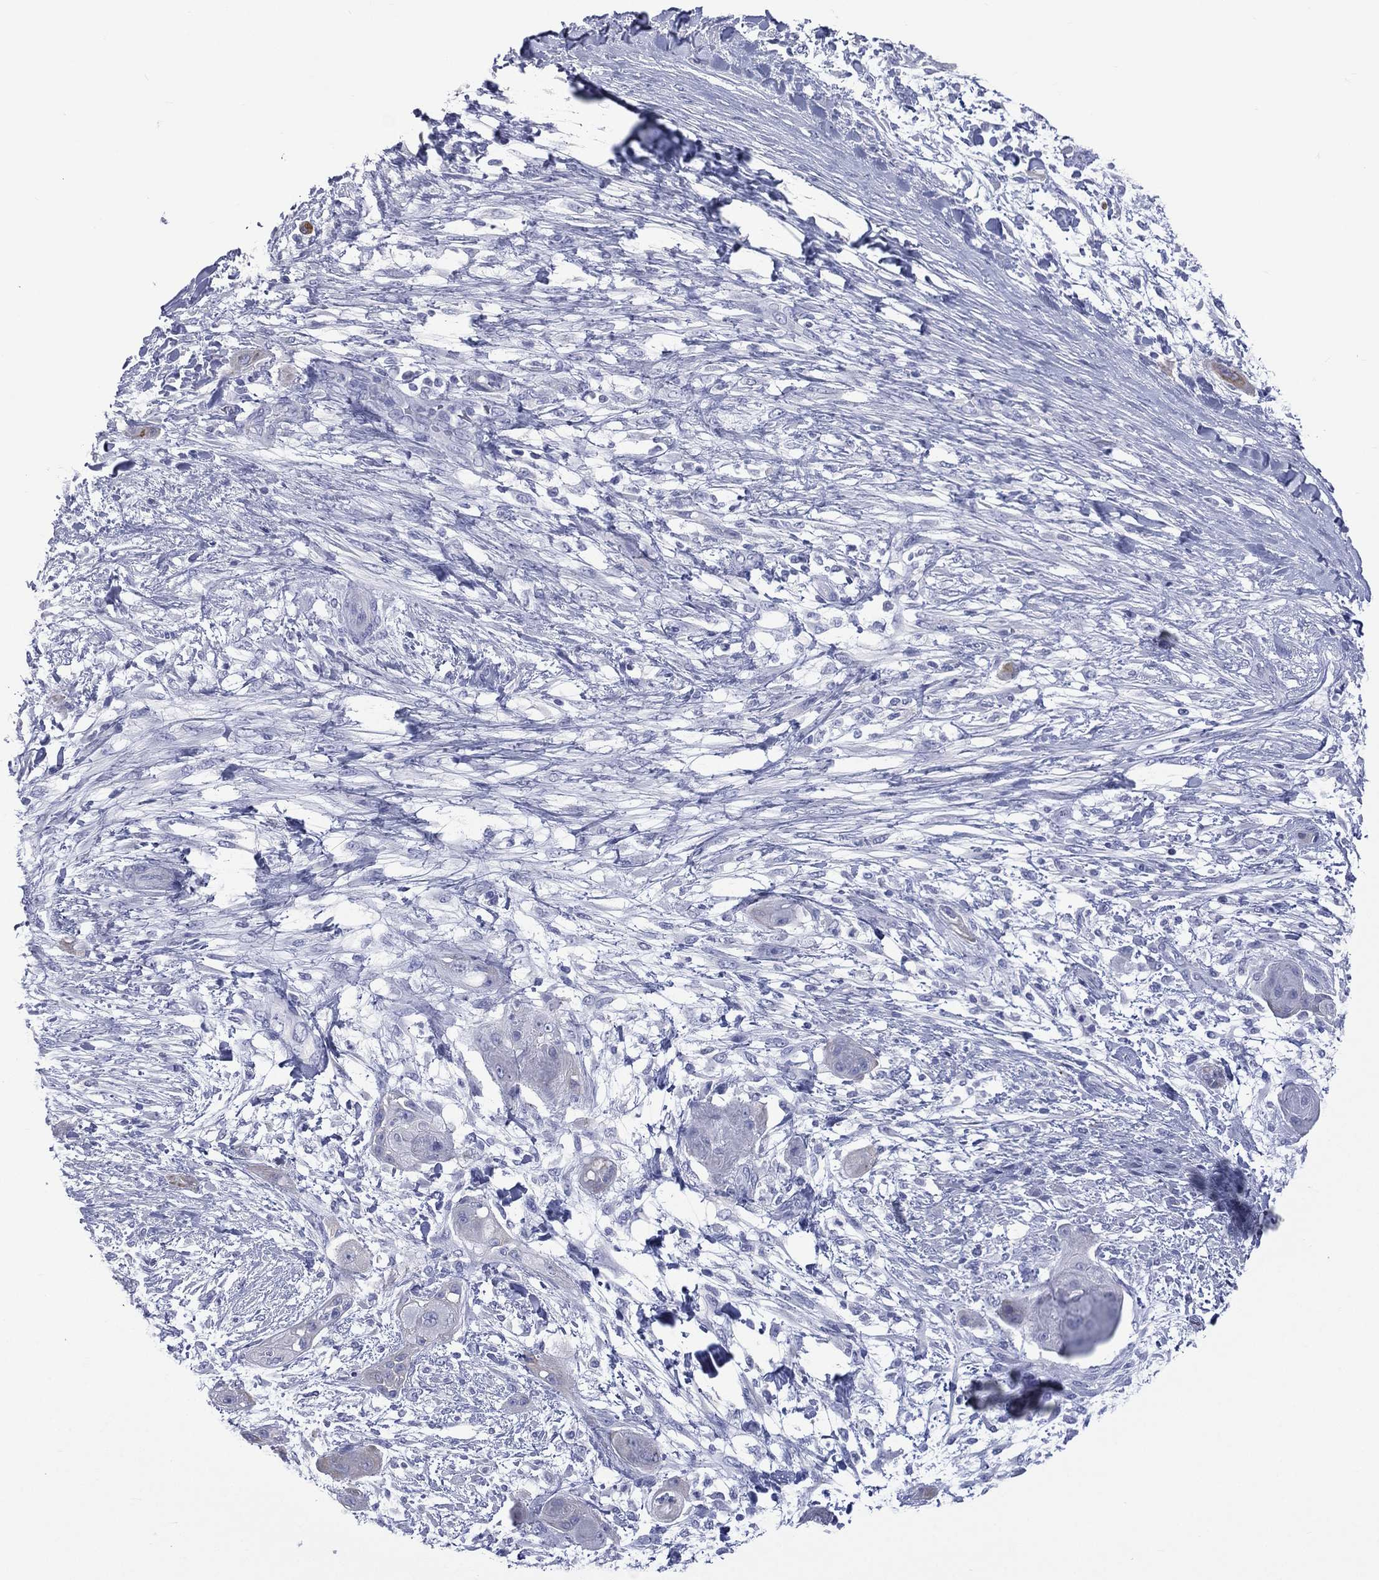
{"staining": {"intensity": "negative", "quantity": "none", "location": "none"}, "tissue": "skin cancer", "cell_type": "Tumor cells", "image_type": "cancer", "snomed": [{"axis": "morphology", "description": "Squamous cell carcinoma, NOS"}, {"axis": "topography", "description": "Skin"}], "caption": "DAB immunohistochemical staining of squamous cell carcinoma (skin) demonstrates no significant staining in tumor cells.", "gene": "CES2", "patient": {"sex": "male", "age": 62}}